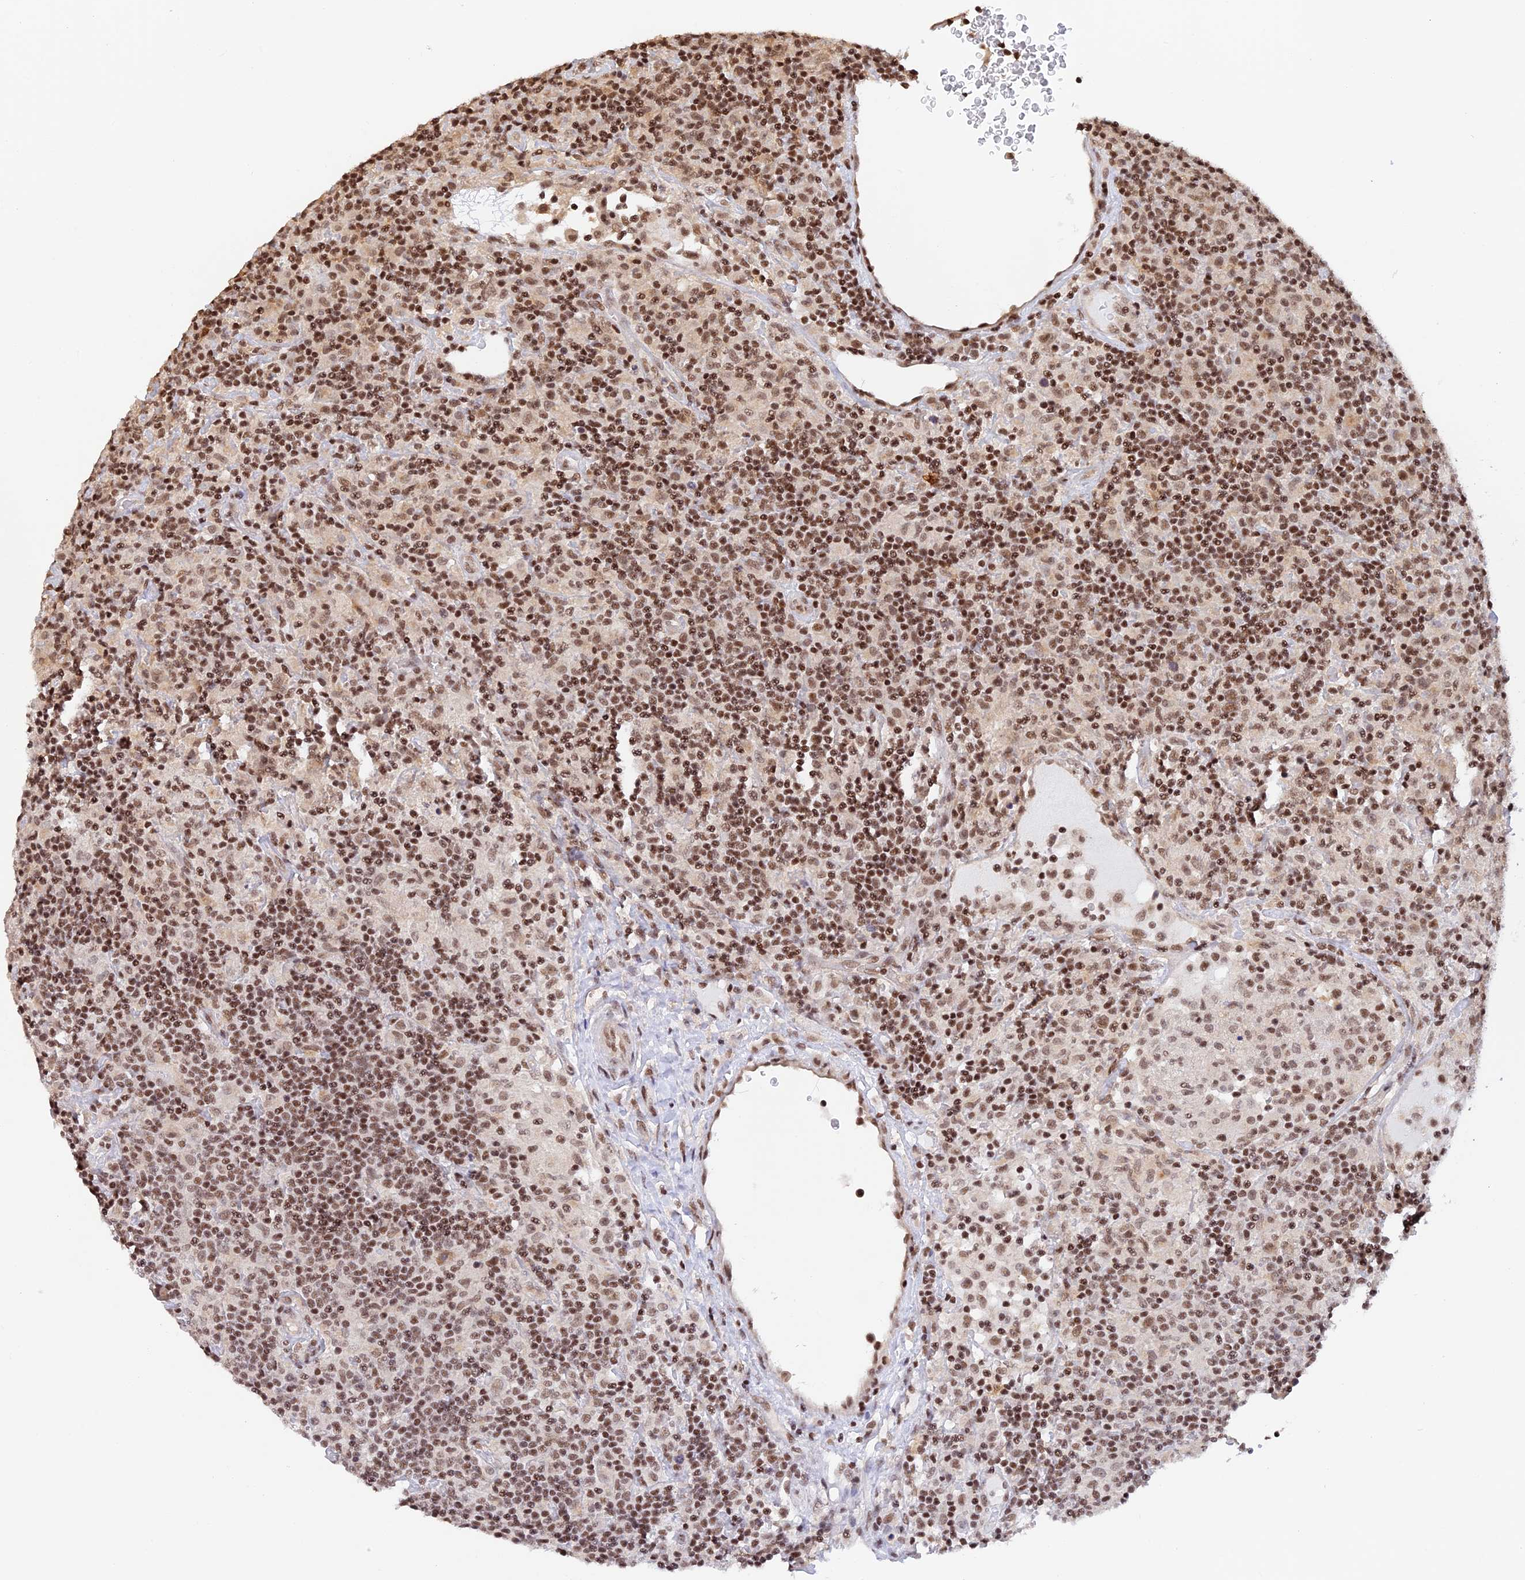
{"staining": {"intensity": "moderate", "quantity": ">75%", "location": "nuclear"}, "tissue": "lymphoma", "cell_type": "Tumor cells", "image_type": "cancer", "snomed": [{"axis": "morphology", "description": "Hodgkin's disease, NOS"}, {"axis": "topography", "description": "Lymph node"}], "caption": "Moderate nuclear expression for a protein is present in approximately >75% of tumor cells of Hodgkin's disease using immunohistochemistry (IHC).", "gene": "THAP11", "patient": {"sex": "male", "age": 70}}